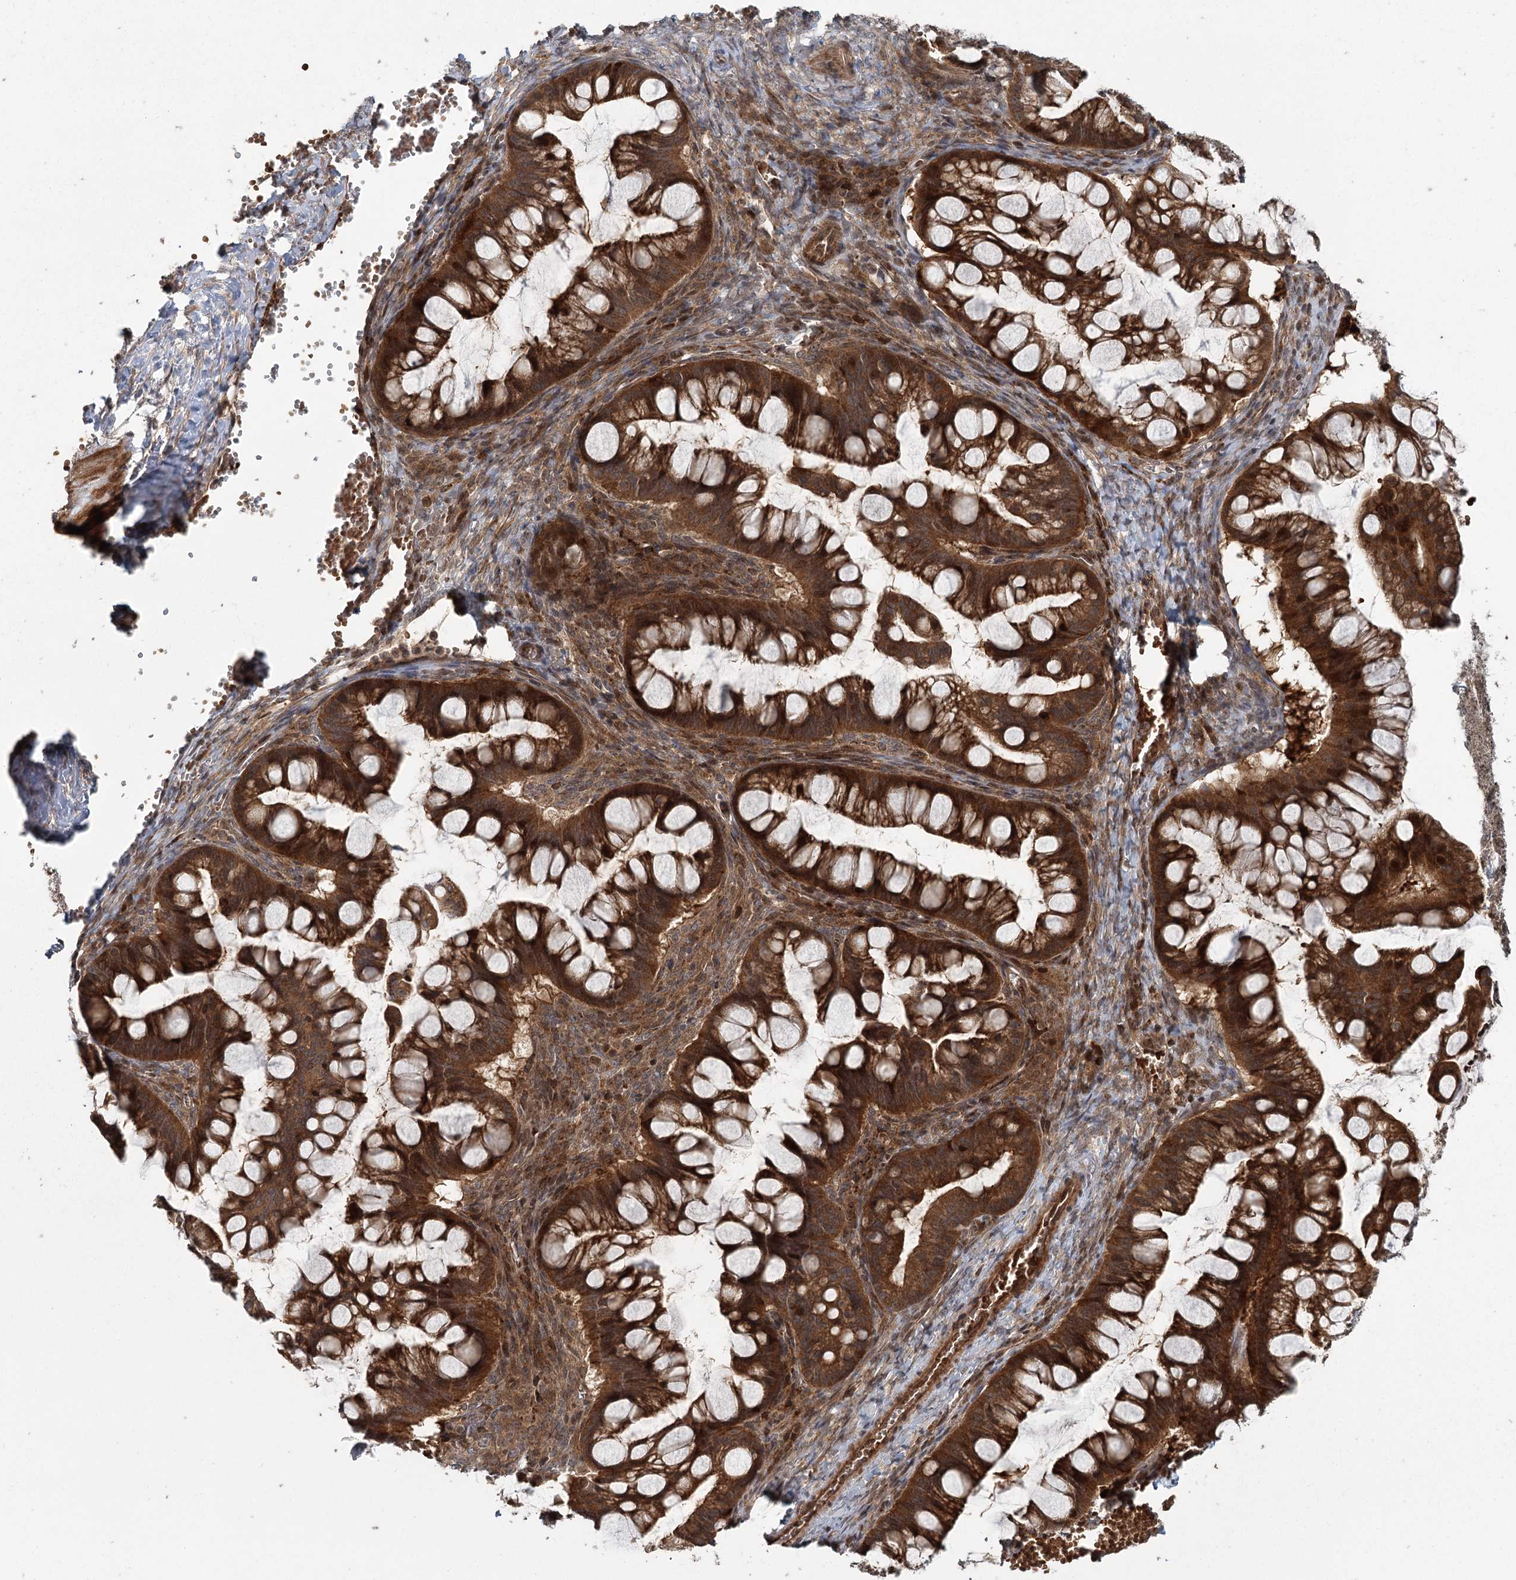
{"staining": {"intensity": "strong", "quantity": ">75%", "location": "cytoplasmic/membranous"}, "tissue": "ovarian cancer", "cell_type": "Tumor cells", "image_type": "cancer", "snomed": [{"axis": "morphology", "description": "Cystadenocarcinoma, mucinous, NOS"}, {"axis": "topography", "description": "Ovary"}], "caption": "IHC of human ovarian mucinous cystadenocarcinoma displays high levels of strong cytoplasmic/membranous expression in about >75% of tumor cells.", "gene": "RAPGEF6", "patient": {"sex": "female", "age": 73}}